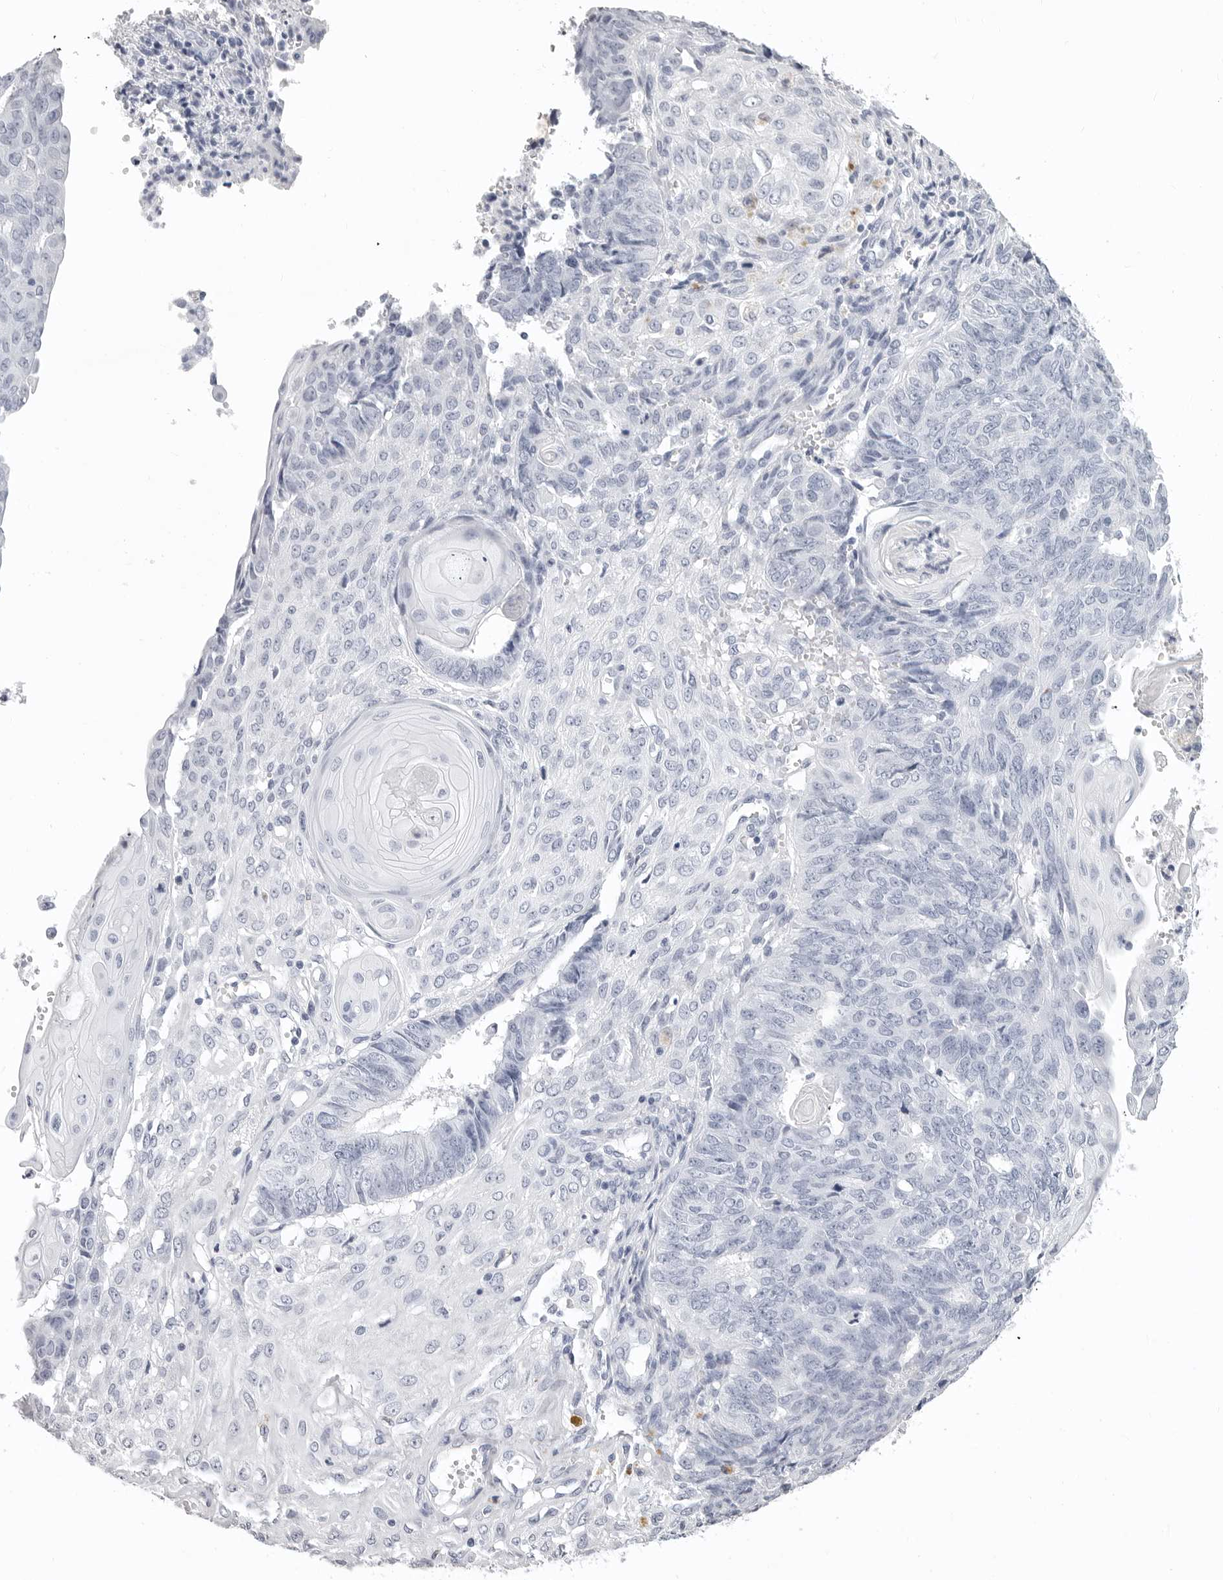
{"staining": {"intensity": "negative", "quantity": "none", "location": "none"}, "tissue": "endometrial cancer", "cell_type": "Tumor cells", "image_type": "cancer", "snomed": [{"axis": "morphology", "description": "Adenocarcinoma, NOS"}, {"axis": "topography", "description": "Endometrium"}], "caption": "IHC of human endometrial cancer (adenocarcinoma) demonstrates no expression in tumor cells.", "gene": "LGALS4", "patient": {"sex": "female", "age": 32}}